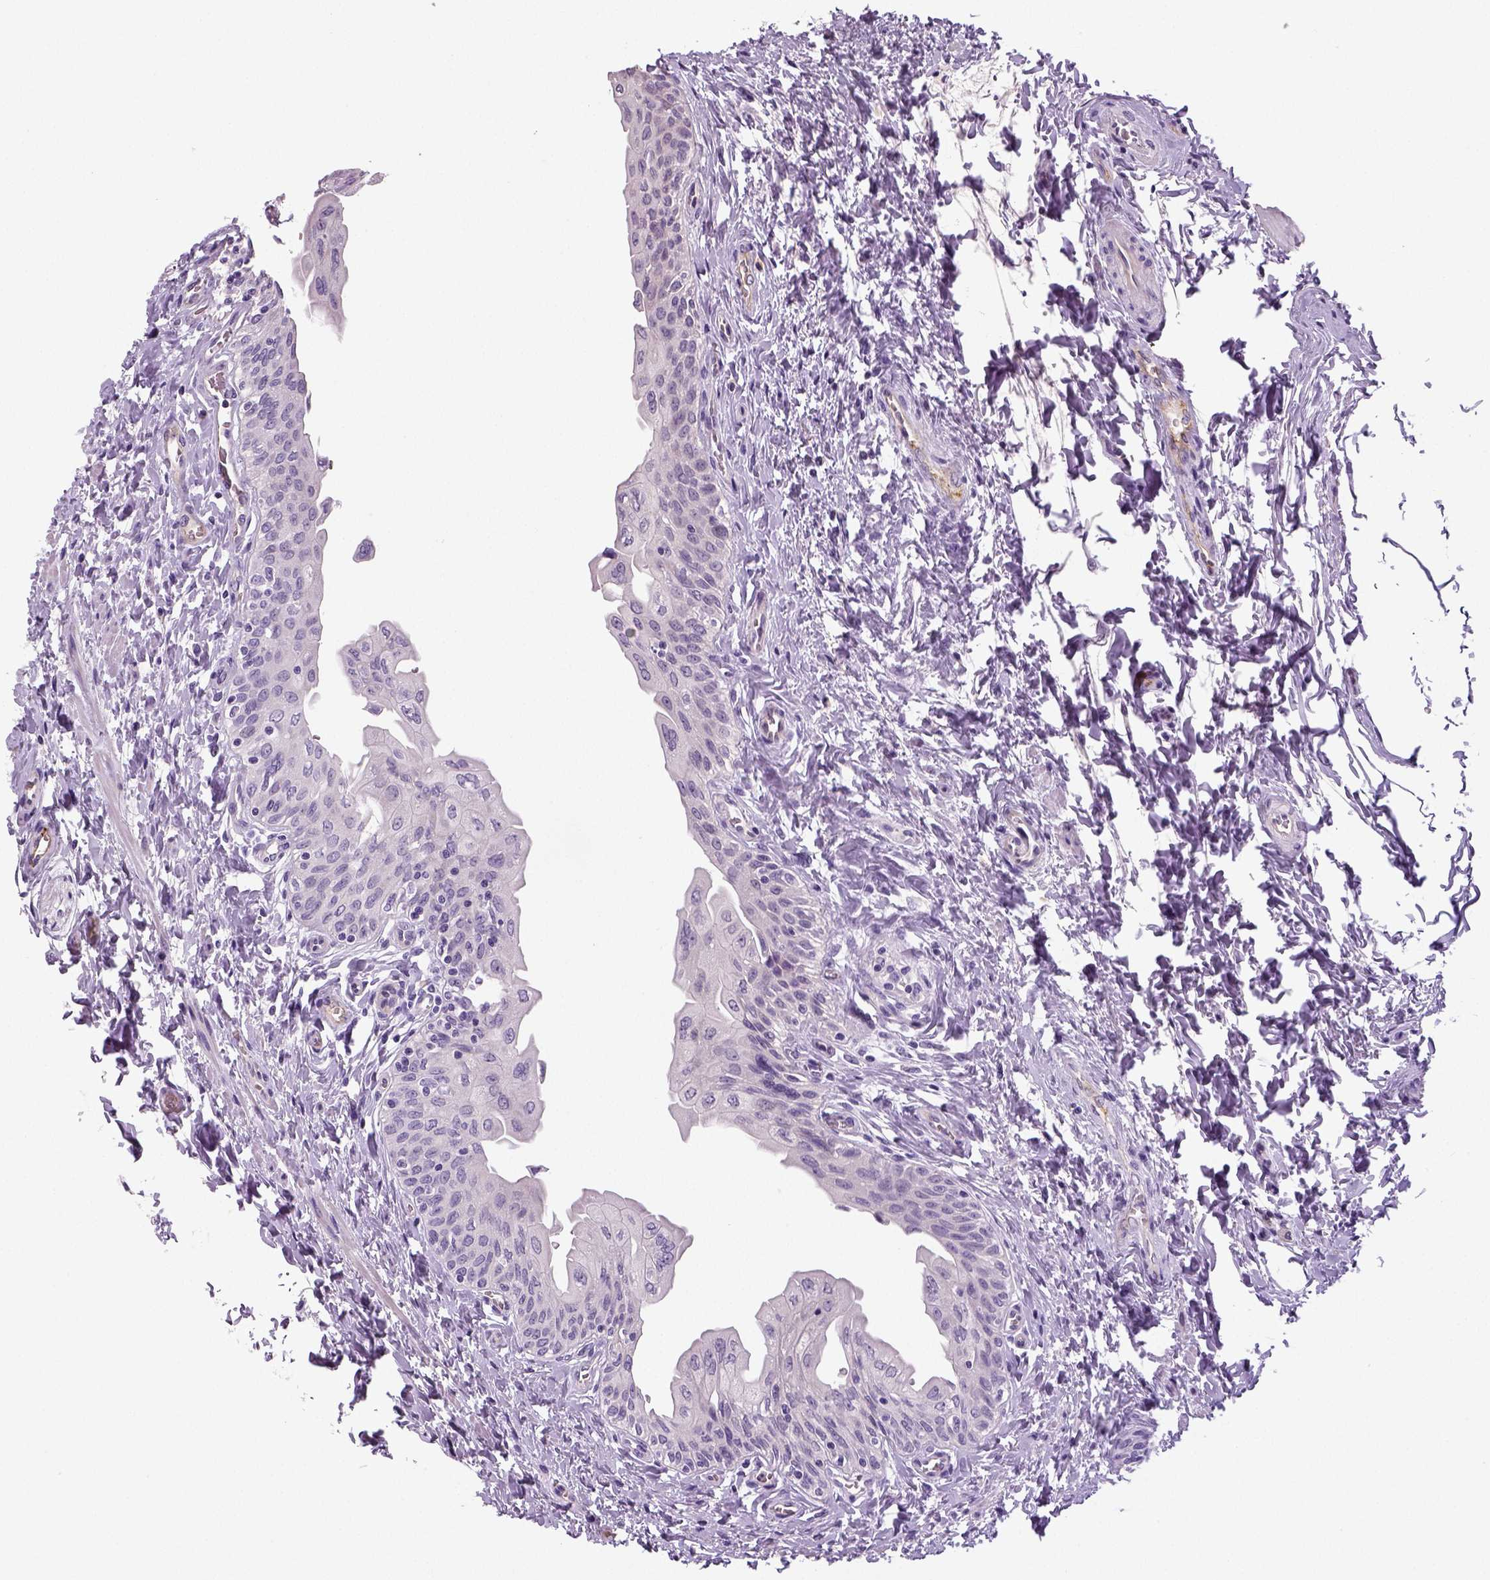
{"staining": {"intensity": "negative", "quantity": "none", "location": "none"}, "tissue": "urinary bladder", "cell_type": "Urothelial cells", "image_type": "normal", "snomed": [{"axis": "morphology", "description": "Normal tissue, NOS"}, {"axis": "topography", "description": "Urinary bladder"}], "caption": "IHC micrograph of normal urinary bladder: urinary bladder stained with DAB (3,3'-diaminobenzidine) exhibits no significant protein staining in urothelial cells.", "gene": "ENSG00000250349", "patient": {"sex": "male", "age": 56}}